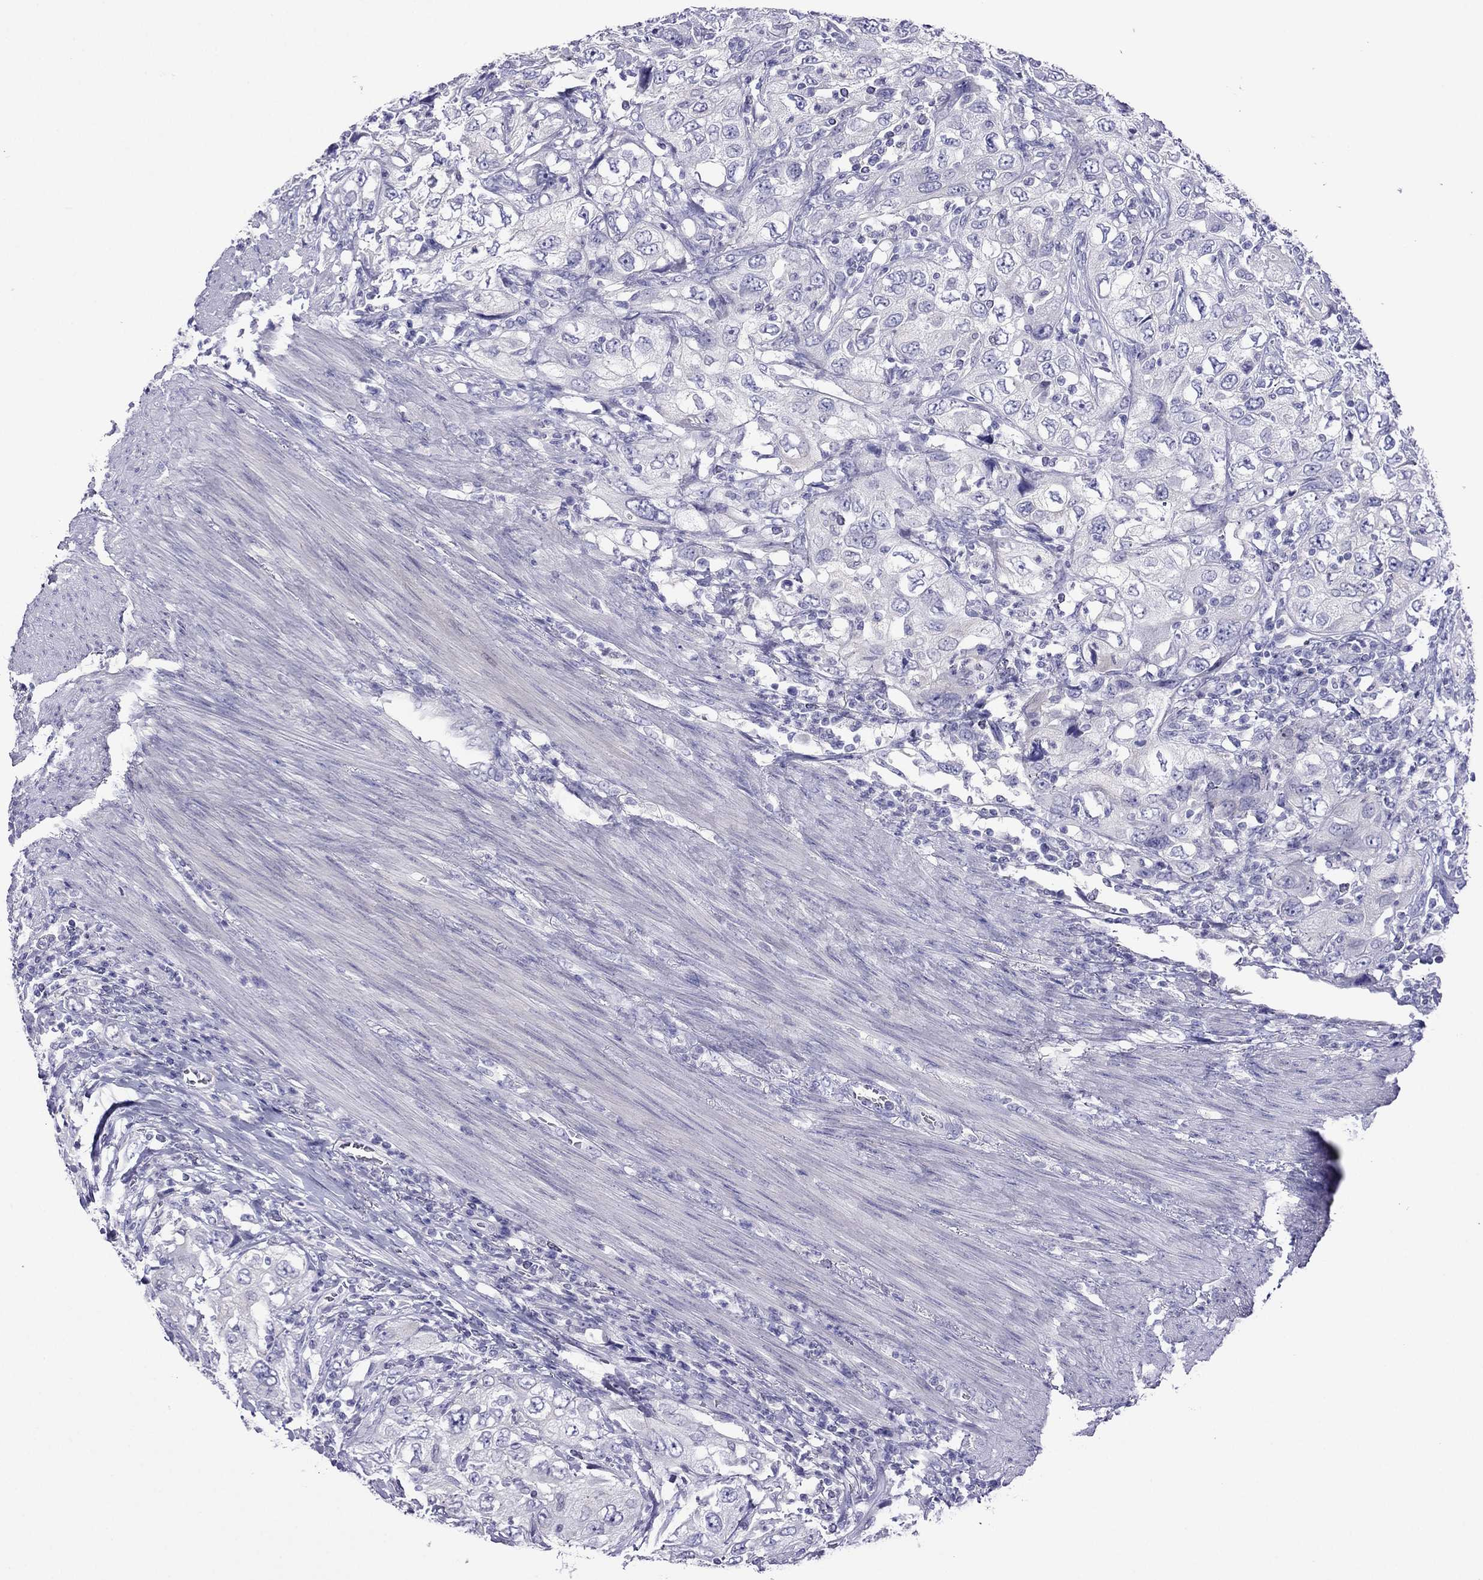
{"staining": {"intensity": "negative", "quantity": "none", "location": "none"}, "tissue": "urothelial cancer", "cell_type": "Tumor cells", "image_type": "cancer", "snomed": [{"axis": "morphology", "description": "Urothelial carcinoma, High grade"}, {"axis": "topography", "description": "Urinary bladder"}], "caption": "High power microscopy micrograph of an immunohistochemistry micrograph of urothelial cancer, revealing no significant expression in tumor cells.", "gene": "PCDHA6", "patient": {"sex": "male", "age": 76}}